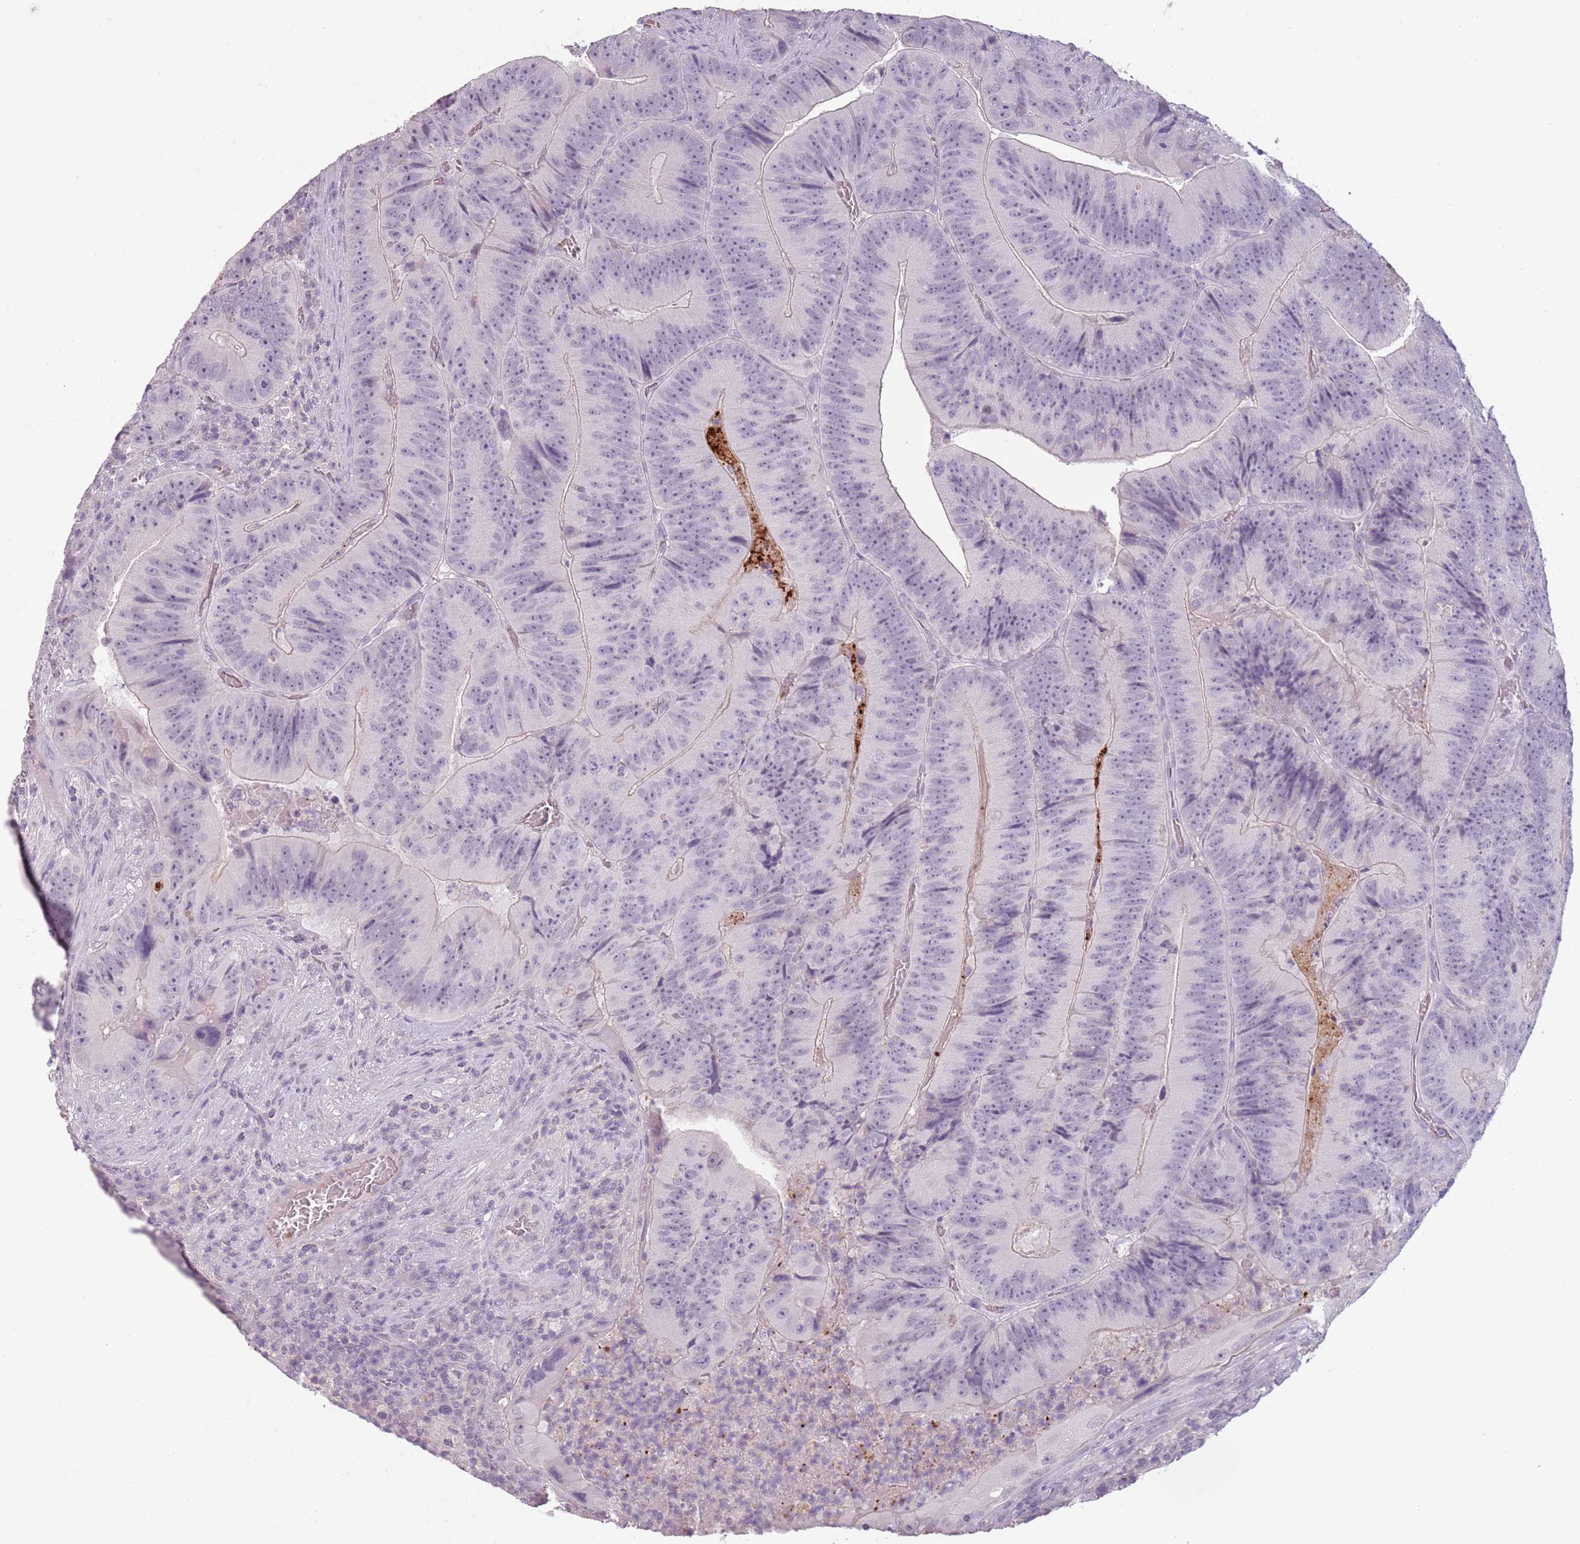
{"staining": {"intensity": "negative", "quantity": "none", "location": "none"}, "tissue": "colorectal cancer", "cell_type": "Tumor cells", "image_type": "cancer", "snomed": [{"axis": "morphology", "description": "Adenocarcinoma, NOS"}, {"axis": "topography", "description": "Colon"}], "caption": "Immunohistochemistry photomicrograph of neoplastic tissue: human colorectal cancer (adenocarcinoma) stained with DAB displays no significant protein staining in tumor cells.", "gene": "PIEZO1", "patient": {"sex": "female", "age": 86}}